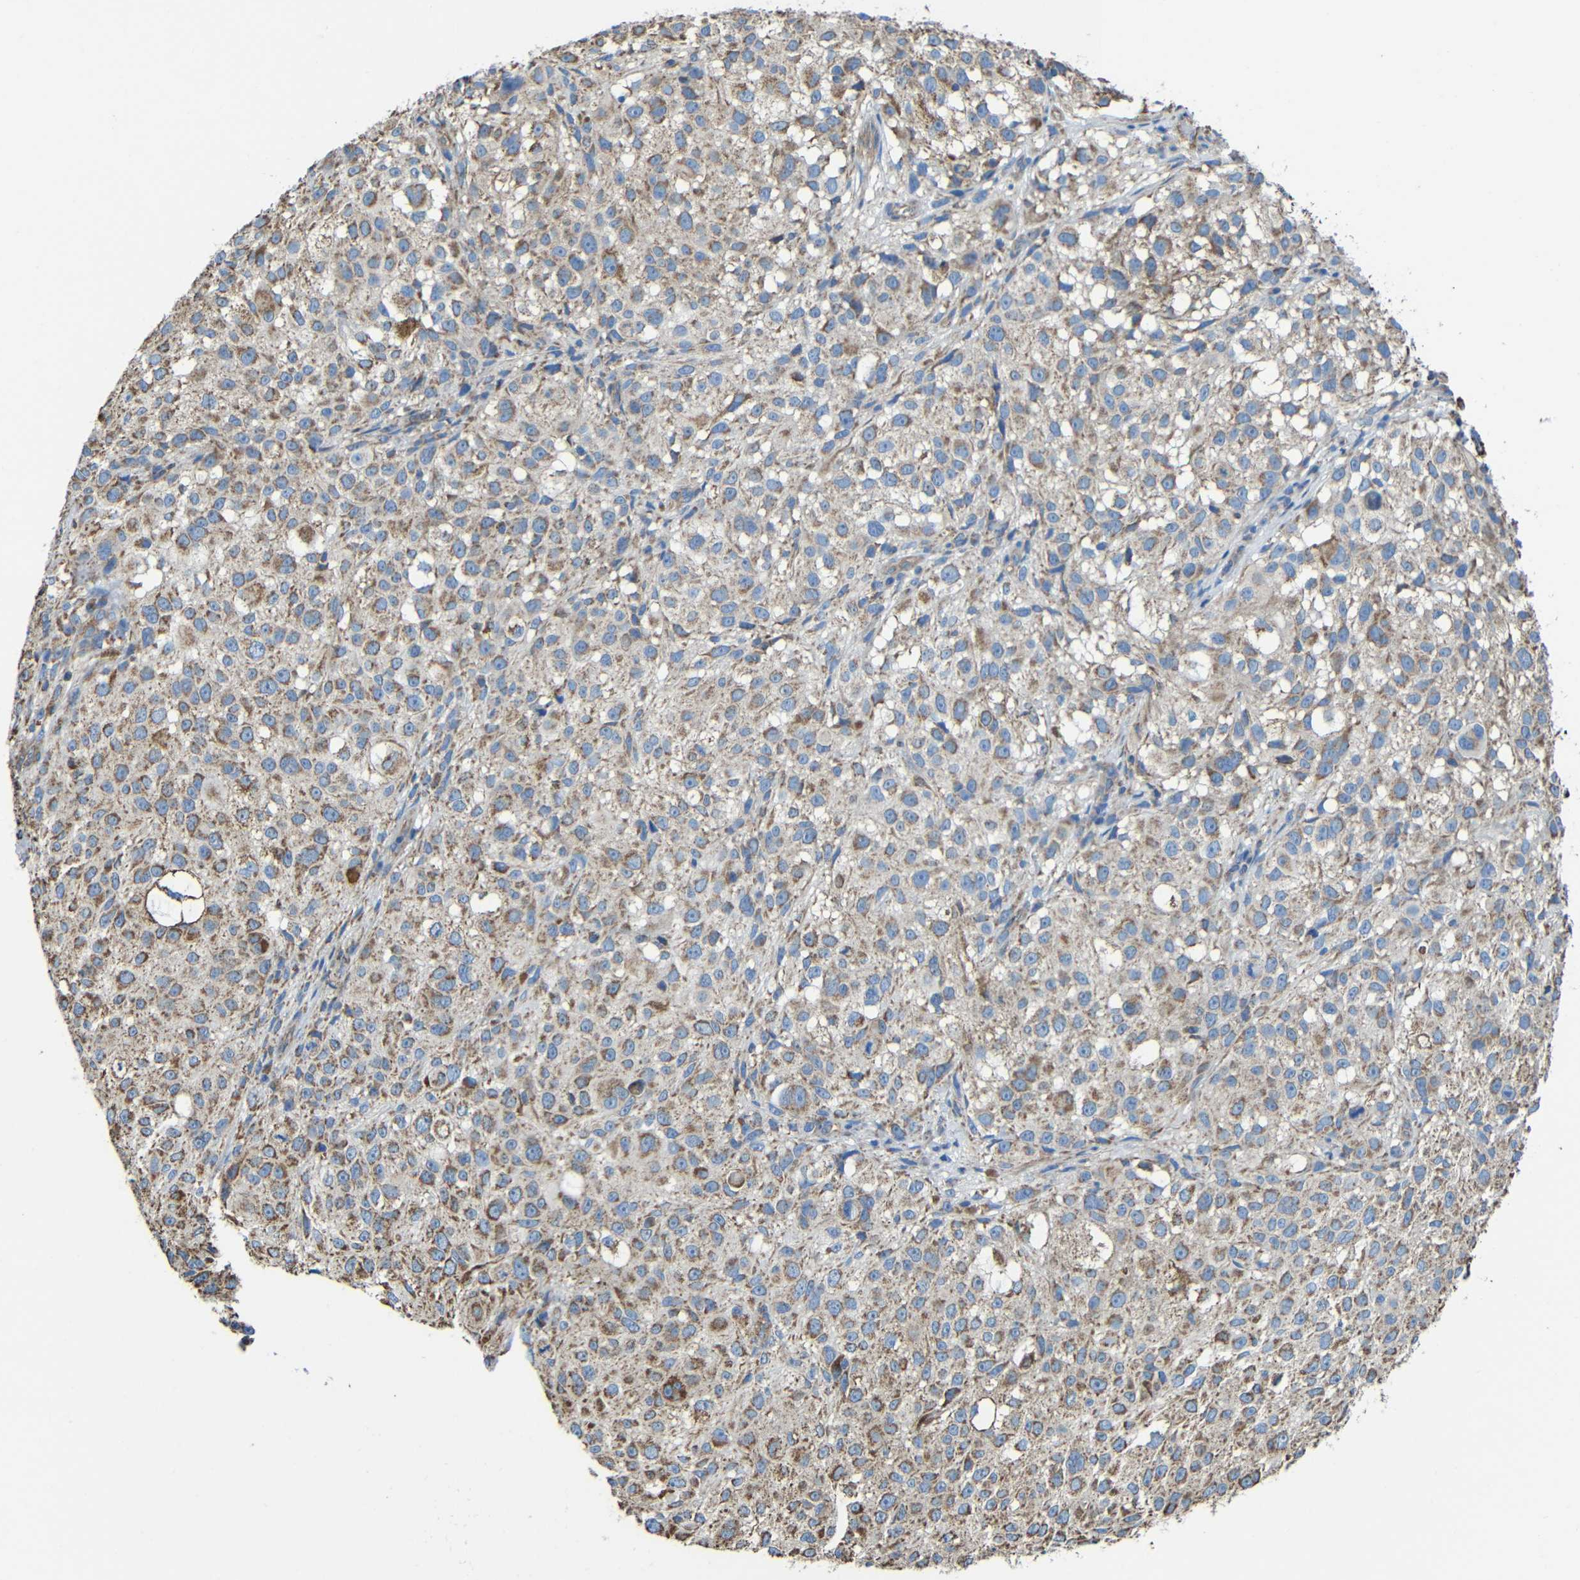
{"staining": {"intensity": "moderate", "quantity": ">75%", "location": "cytoplasmic/membranous"}, "tissue": "melanoma", "cell_type": "Tumor cells", "image_type": "cancer", "snomed": [{"axis": "morphology", "description": "Necrosis, NOS"}, {"axis": "morphology", "description": "Malignant melanoma, NOS"}, {"axis": "topography", "description": "Skin"}], "caption": "A medium amount of moderate cytoplasmic/membranous staining is seen in about >75% of tumor cells in malignant melanoma tissue.", "gene": "INTS6L", "patient": {"sex": "female", "age": 87}}